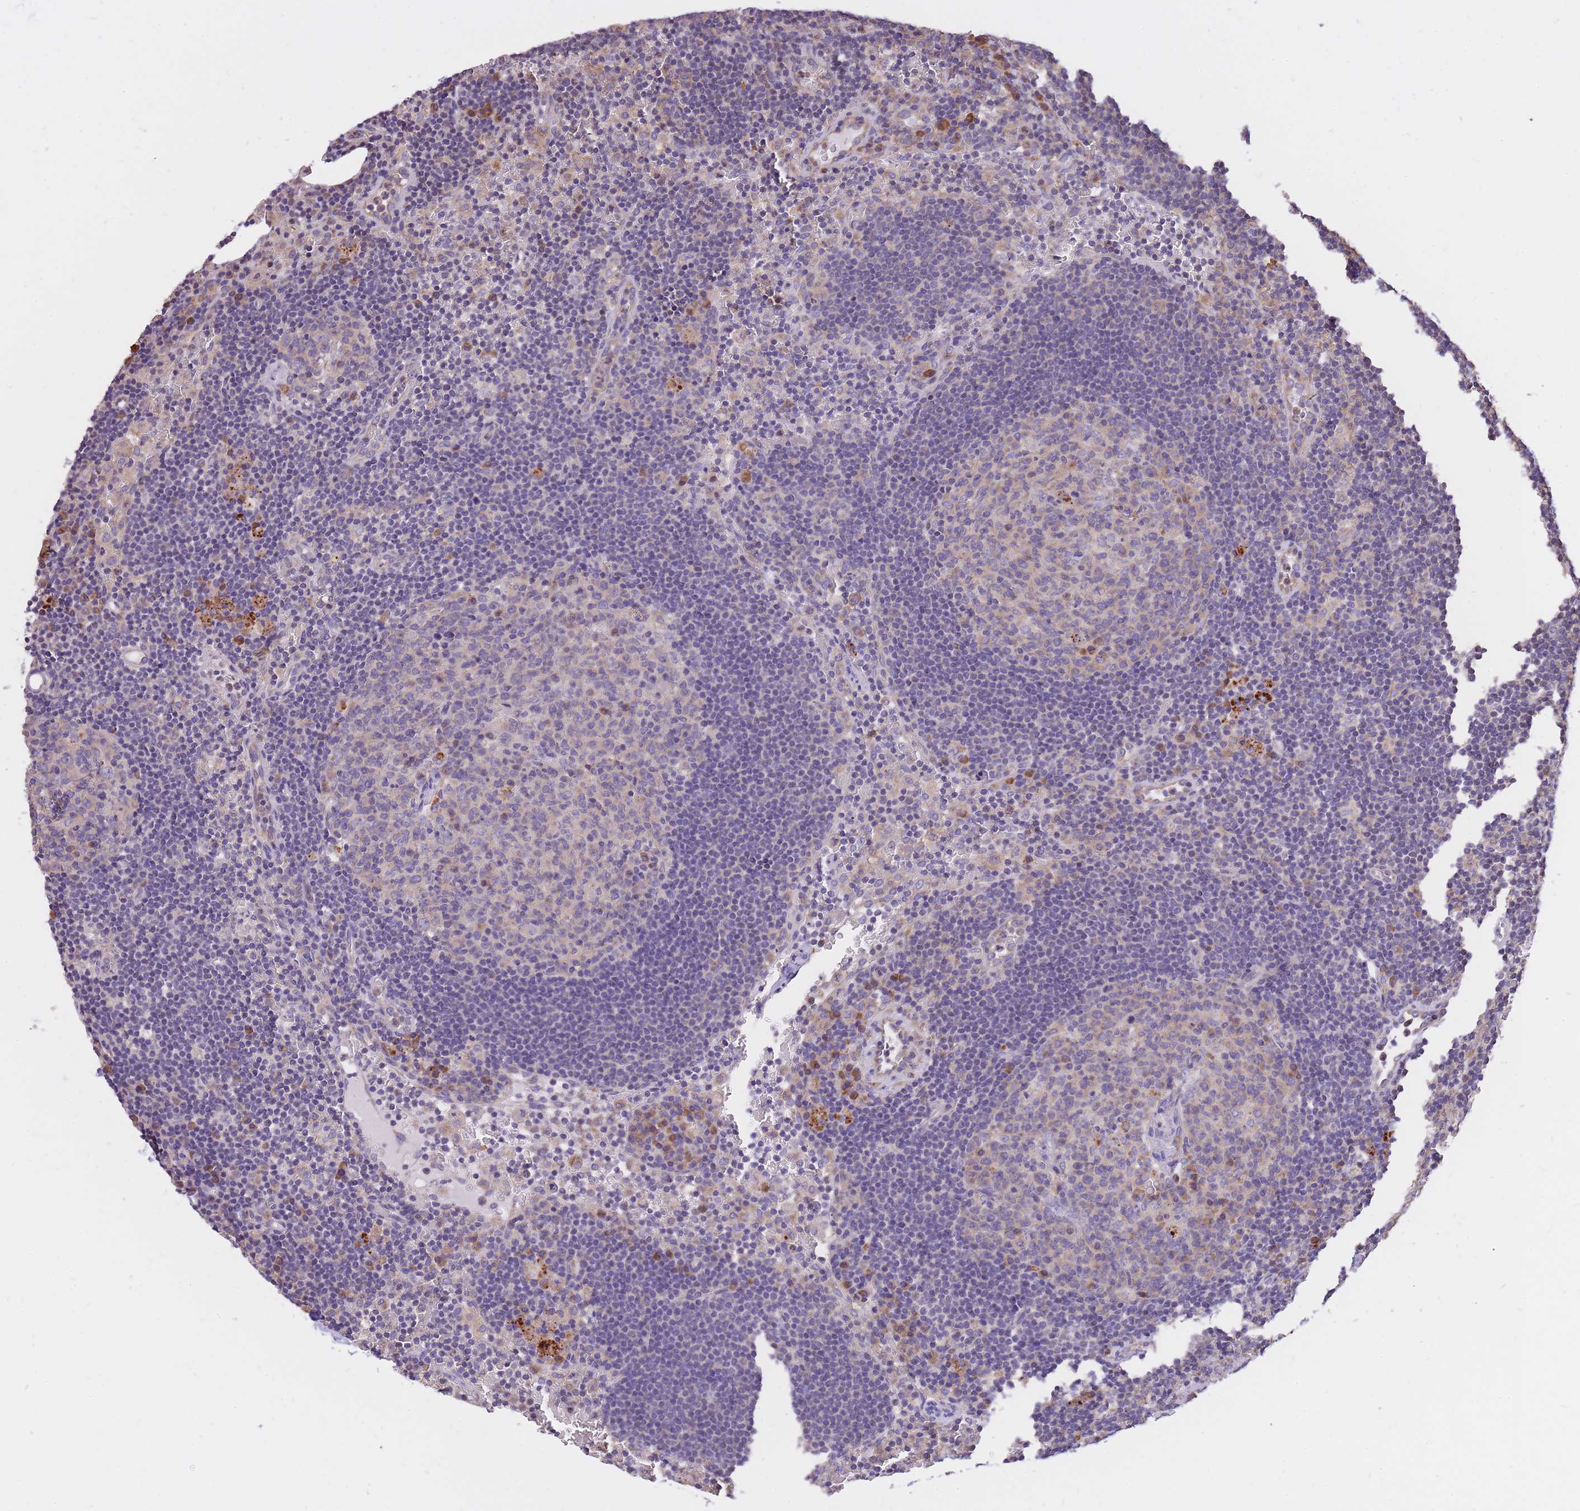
{"staining": {"intensity": "negative", "quantity": "none", "location": "none"}, "tissue": "lymph node", "cell_type": "Germinal center cells", "image_type": "normal", "snomed": [{"axis": "morphology", "description": "Normal tissue, NOS"}, {"axis": "topography", "description": "Lymph node"}], "caption": "Germinal center cells show no significant expression in unremarkable lymph node. (Brightfield microscopy of DAB (3,3'-diaminobenzidine) immunohistochemistry at high magnification).", "gene": "GBP7", "patient": {"sex": "male", "age": 62}}